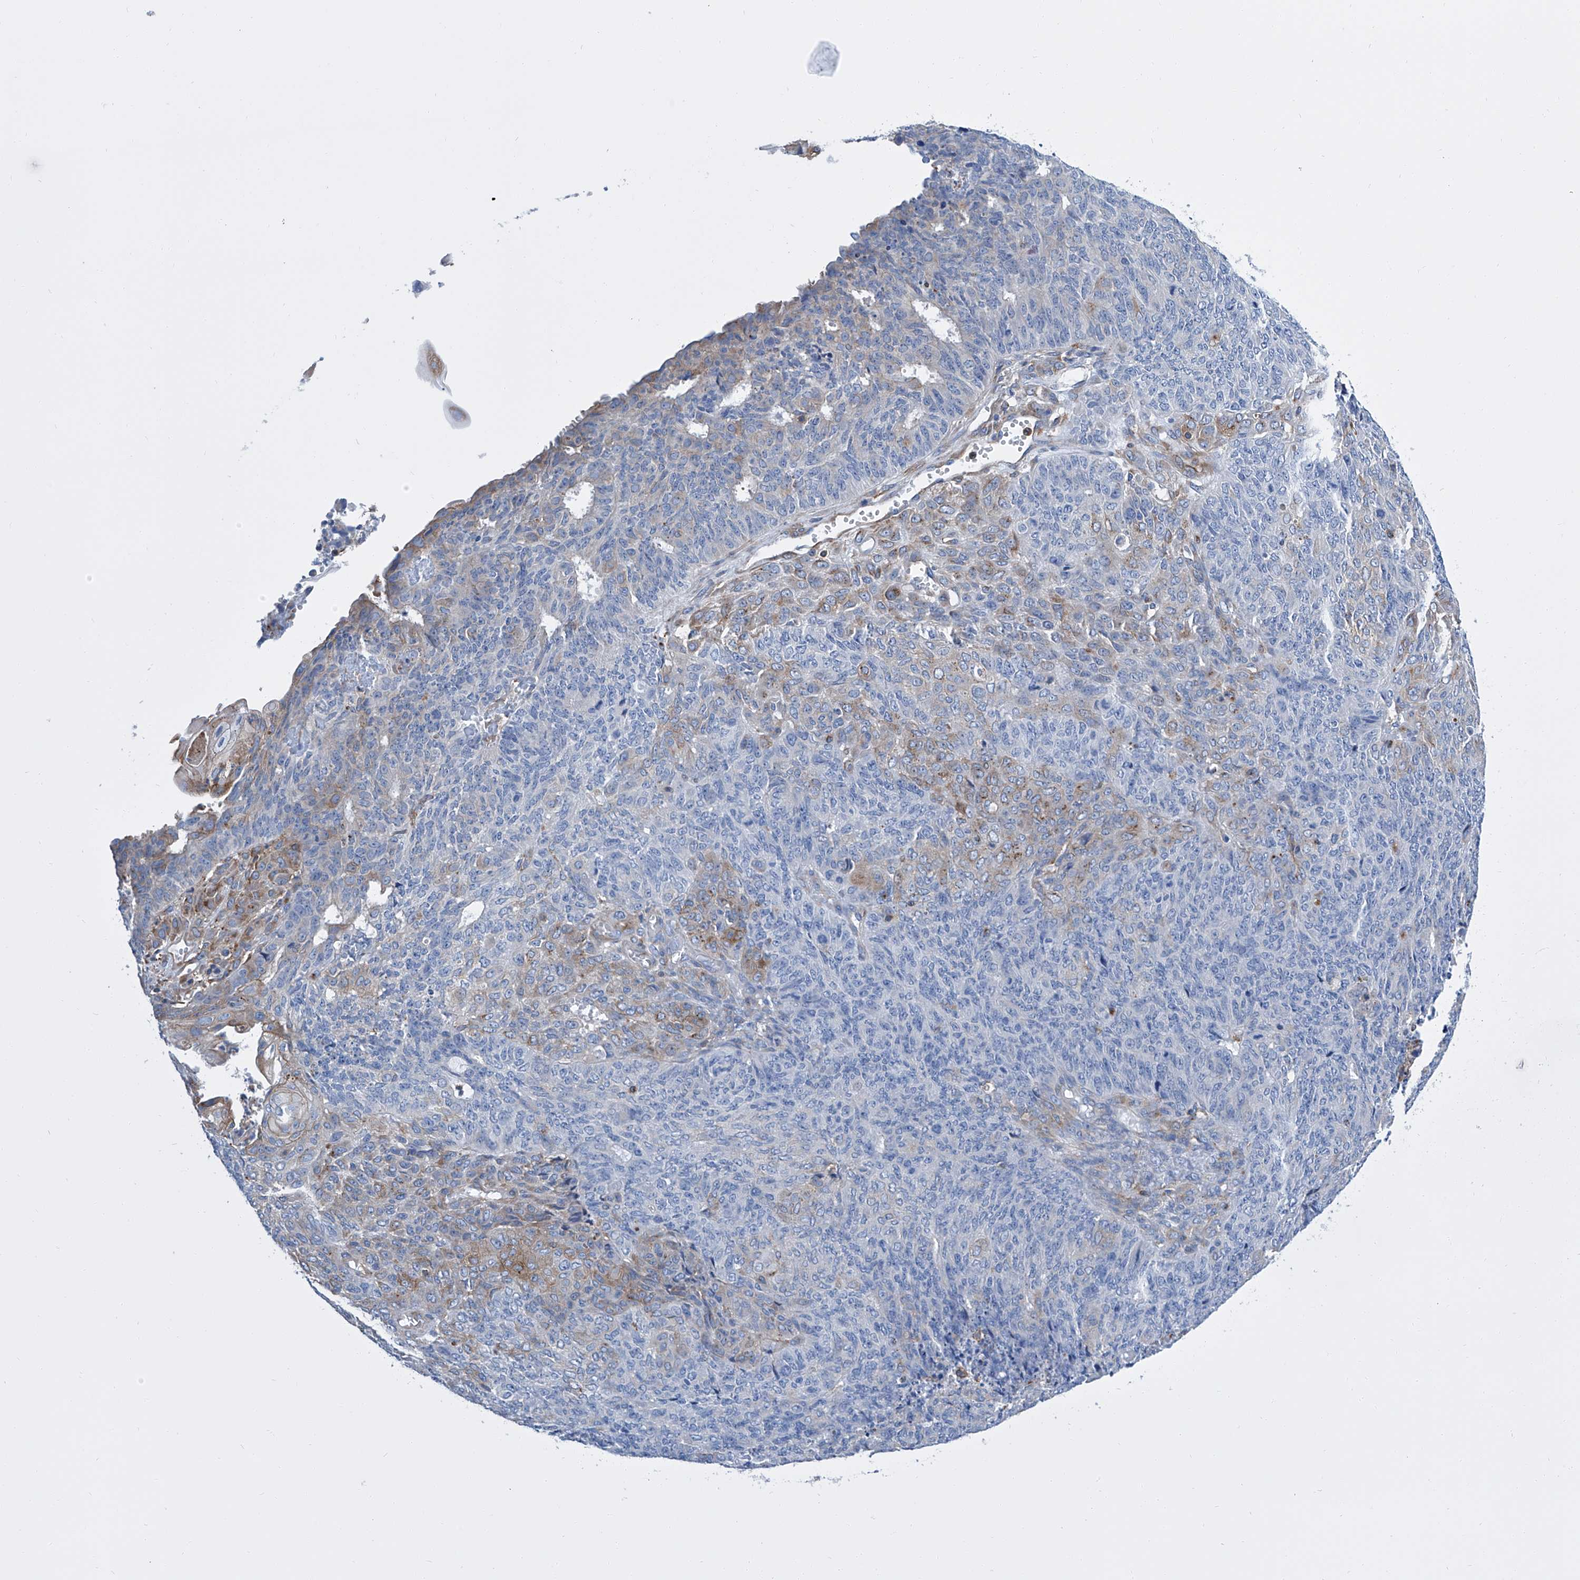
{"staining": {"intensity": "weak", "quantity": "<25%", "location": "cytoplasmic/membranous"}, "tissue": "endometrial cancer", "cell_type": "Tumor cells", "image_type": "cancer", "snomed": [{"axis": "morphology", "description": "Adenocarcinoma, NOS"}, {"axis": "topography", "description": "Endometrium"}], "caption": "A high-resolution image shows immunohistochemistry staining of endometrial cancer (adenocarcinoma), which displays no significant staining in tumor cells. The staining was performed using DAB (3,3'-diaminobenzidine) to visualize the protein expression in brown, while the nuclei were stained in blue with hematoxylin (Magnification: 20x).", "gene": "GPT", "patient": {"sex": "female", "age": 32}}